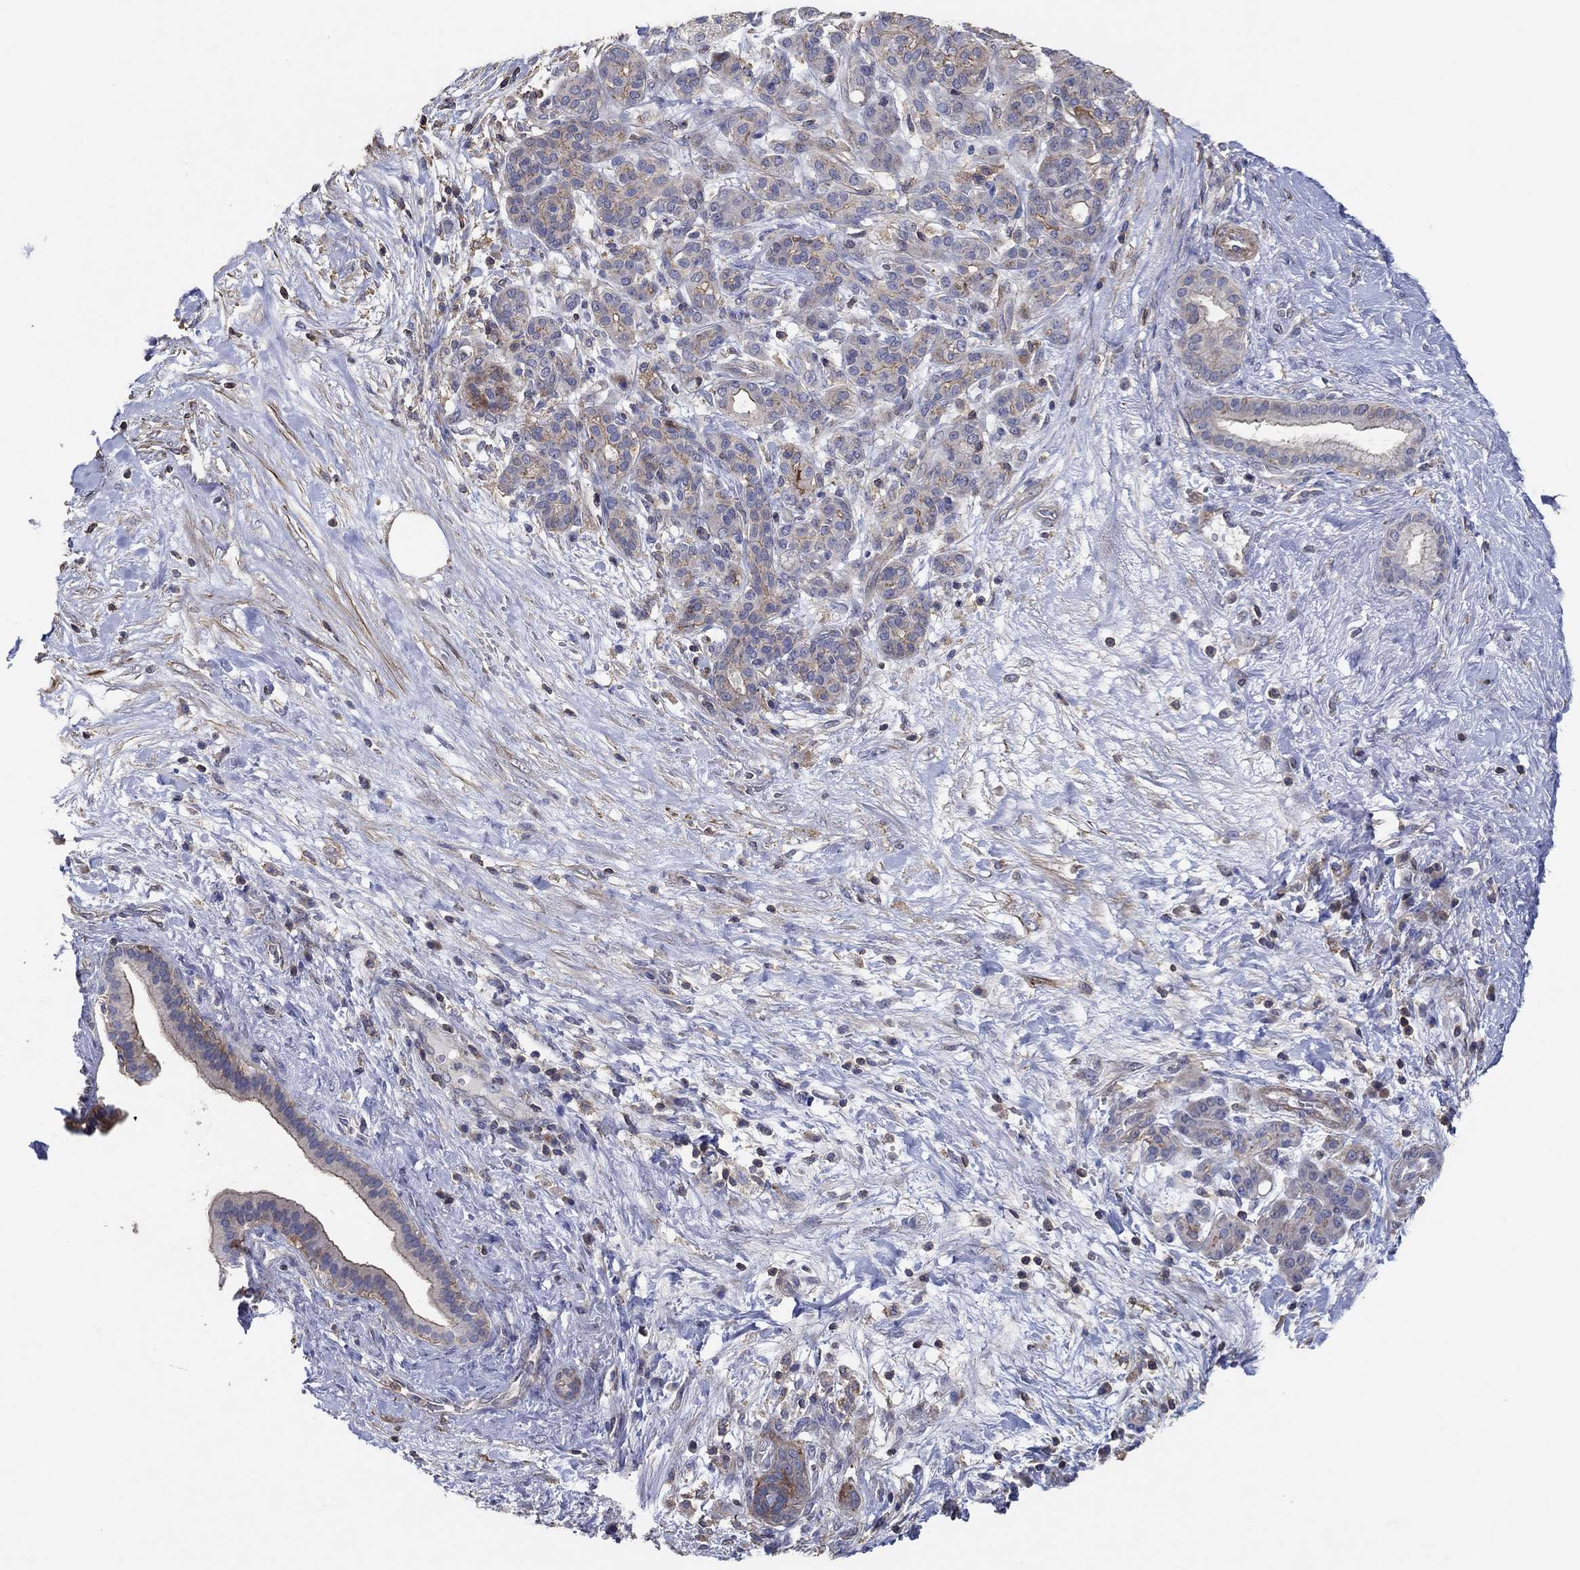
{"staining": {"intensity": "strong", "quantity": "<25%", "location": "cytoplasmic/membranous"}, "tissue": "pancreatic cancer", "cell_type": "Tumor cells", "image_type": "cancer", "snomed": [{"axis": "morphology", "description": "Adenocarcinoma, NOS"}, {"axis": "topography", "description": "Pancreas"}], "caption": "Immunohistochemical staining of pancreatic adenocarcinoma displays medium levels of strong cytoplasmic/membranous staining in about <25% of tumor cells.", "gene": "TNFAIP8L3", "patient": {"sex": "male", "age": 44}}